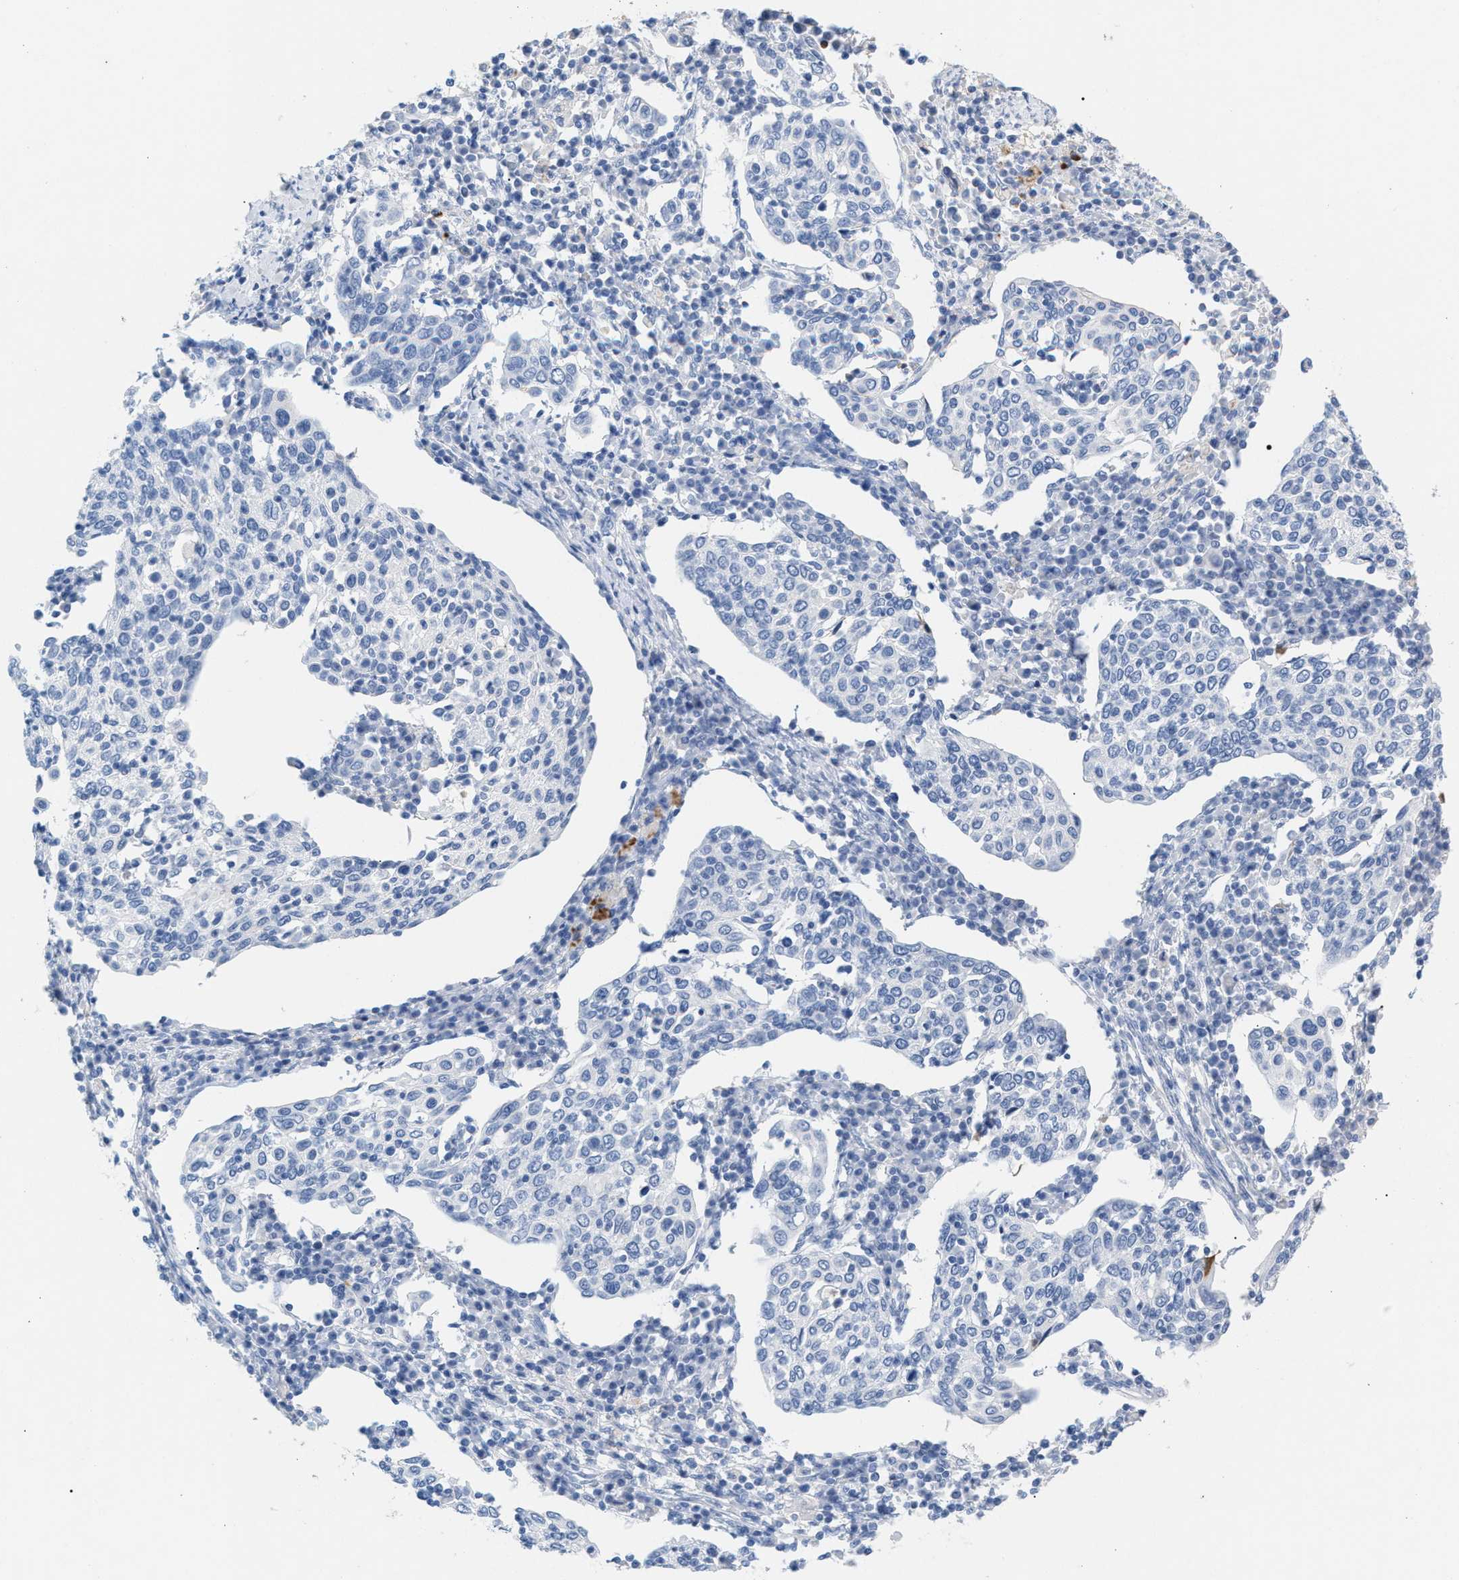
{"staining": {"intensity": "negative", "quantity": "none", "location": "none"}, "tissue": "cervical cancer", "cell_type": "Tumor cells", "image_type": "cancer", "snomed": [{"axis": "morphology", "description": "Squamous cell carcinoma, NOS"}, {"axis": "topography", "description": "Cervix"}], "caption": "There is no significant staining in tumor cells of squamous cell carcinoma (cervical).", "gene": "APOH", "patient": {"sex": "female", "age": 40}}